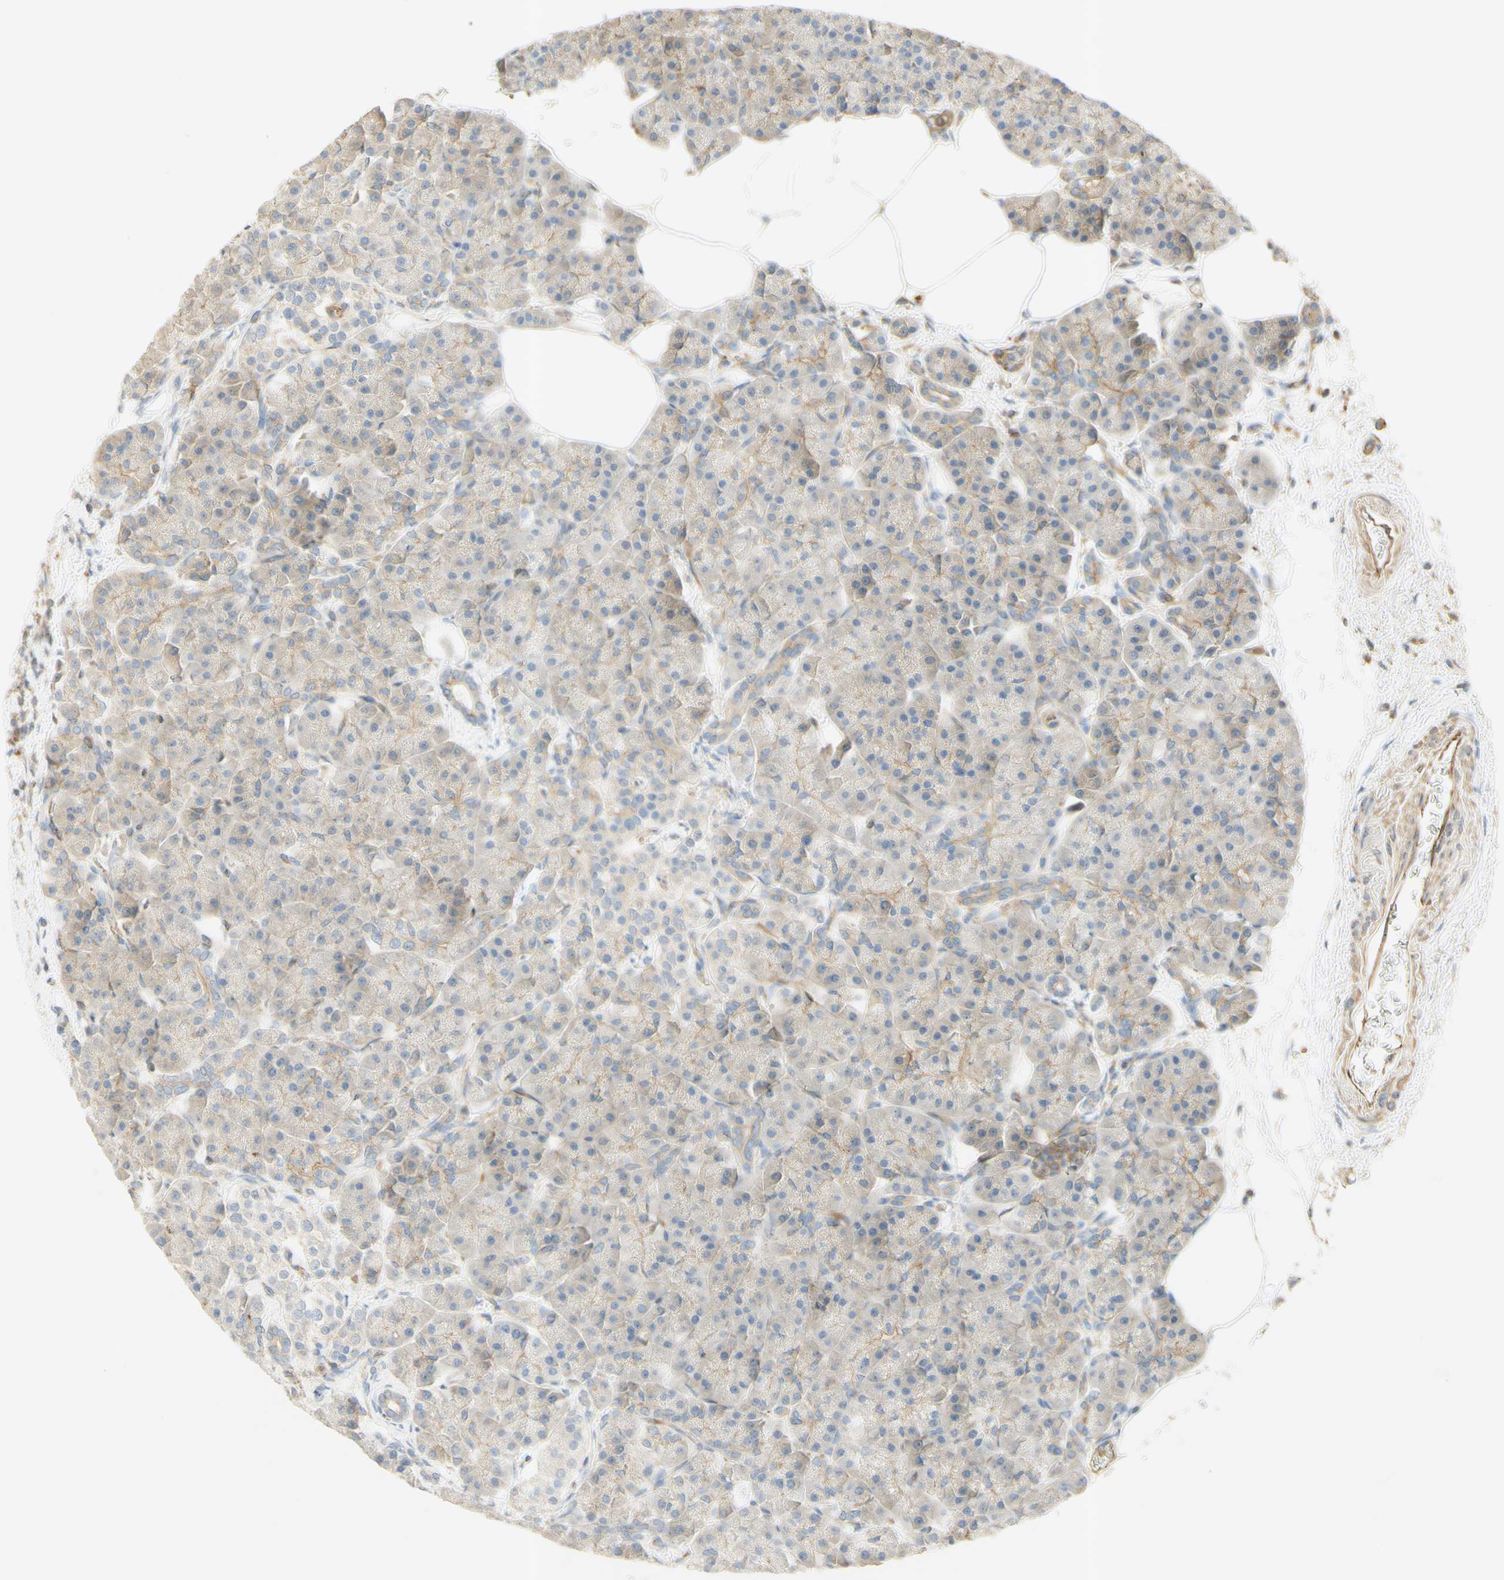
{"staining": {"intensity": "weak", "quantity": ">75%", "location": "cytoplasmic/membranous"}, "tissue": "pancreas", "cell_type": "Exocrine glandular cells", "image_type": "normal", "snomed": [{"axis": "morphology", "description": "Normal tissue, NOS"}, {"axis": "topography", "description": "Pancreas"}], "caption": "IHC of benign pancreas shows low levels of weak cytoplasmic/membranous positivity in about >75% of exocrine glandular cells.", "gene": "IKBKG", "patient": {"sex": "female", "age": 70}}